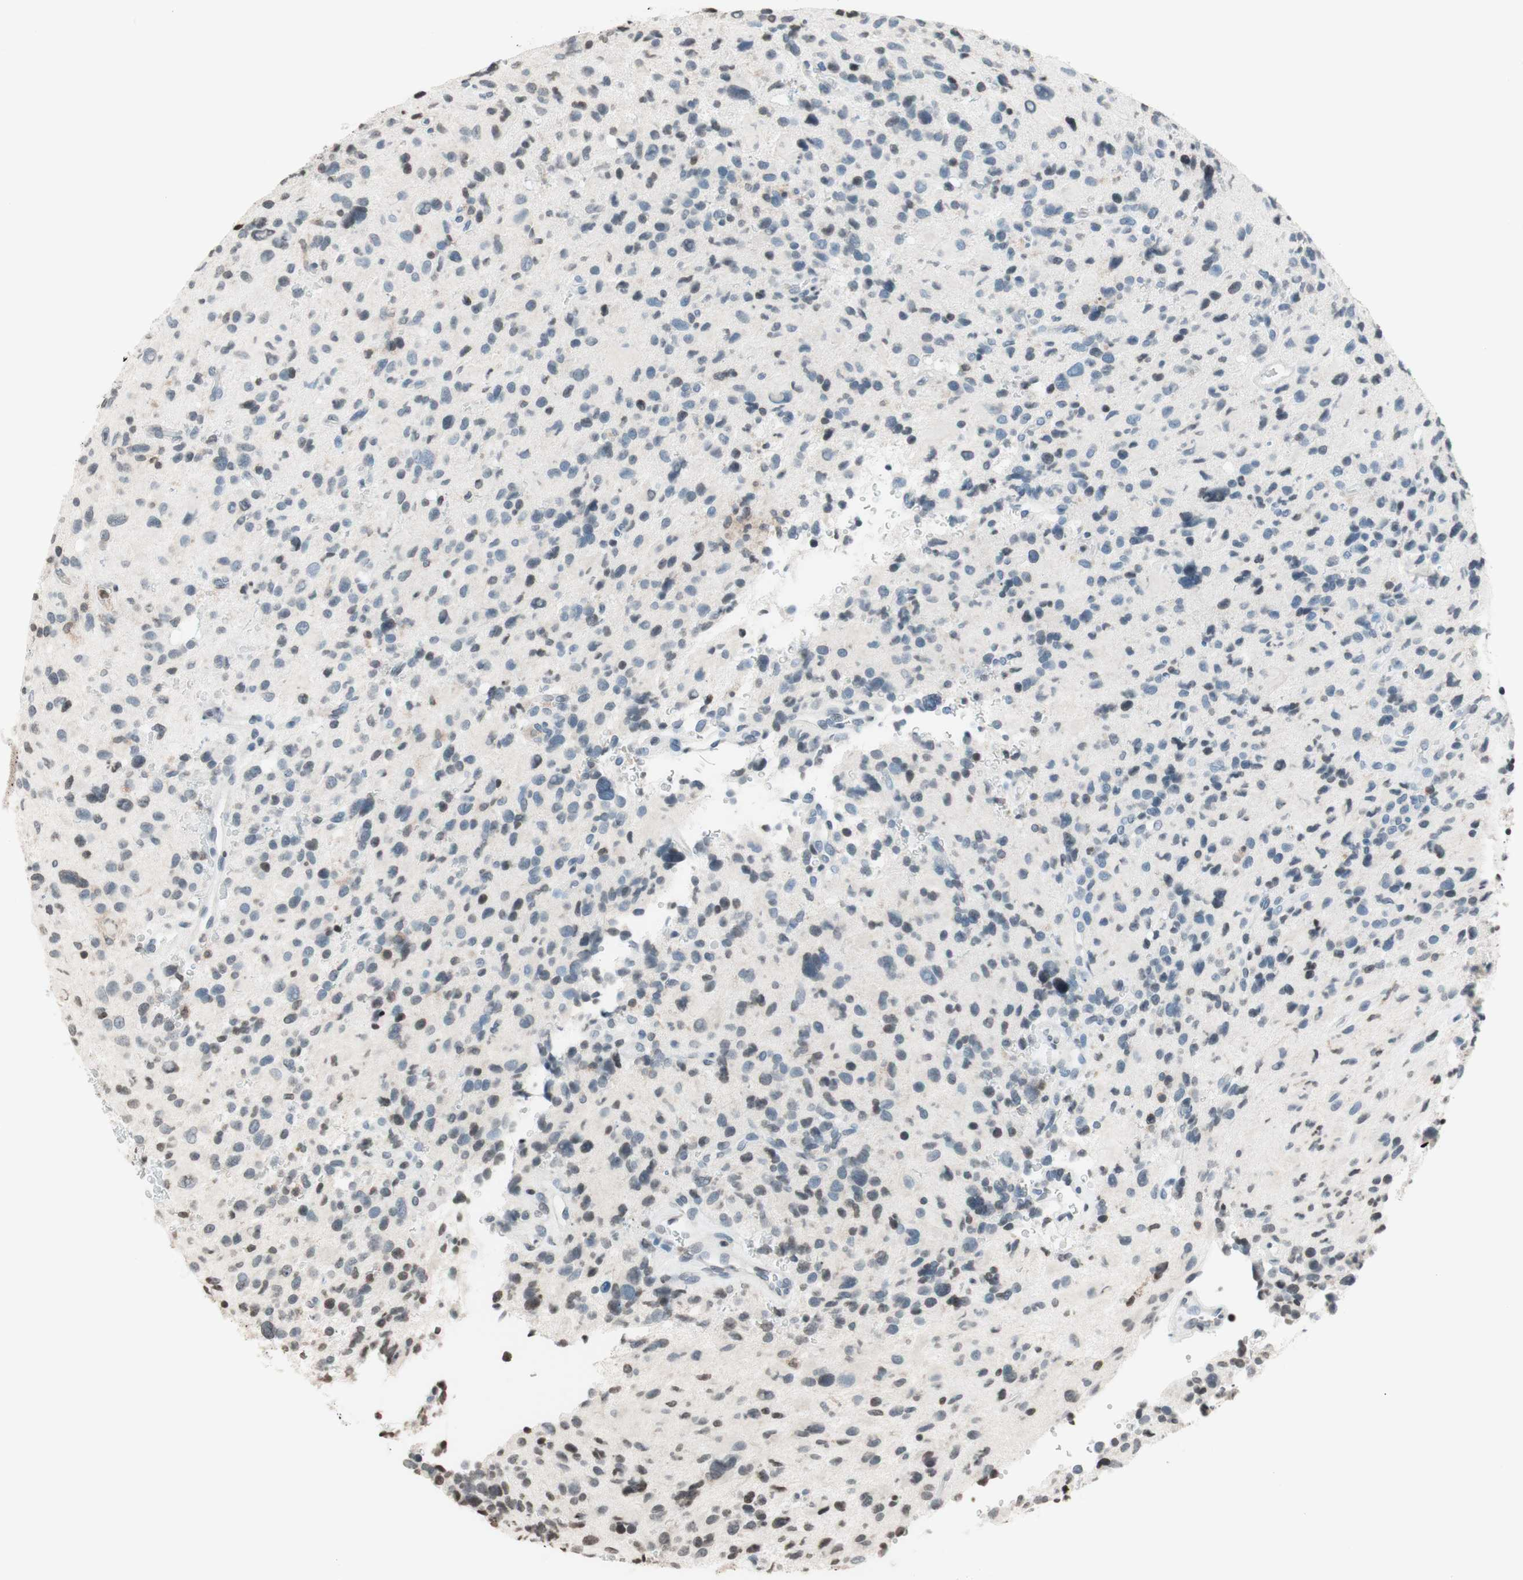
{"staining": {"intensity": "weak", "quantity": "<25%", "location": "nuclear"}, "tissue": "glioma", "cell_type": "Tumor cells", "image_type": "cancer", "snomed": [{"axis": "morphology", "description": "Glioma, malignant, High grade"}, {"axis": "topography", "description": "Brain"}], "caption": "Immunohistochemistry (IHC) of glioma displays no positivity in tumor cells. Nuclei are stained in blue.", "gene": "WIPF1", "patient": {"sex": "male", "age": 48}}